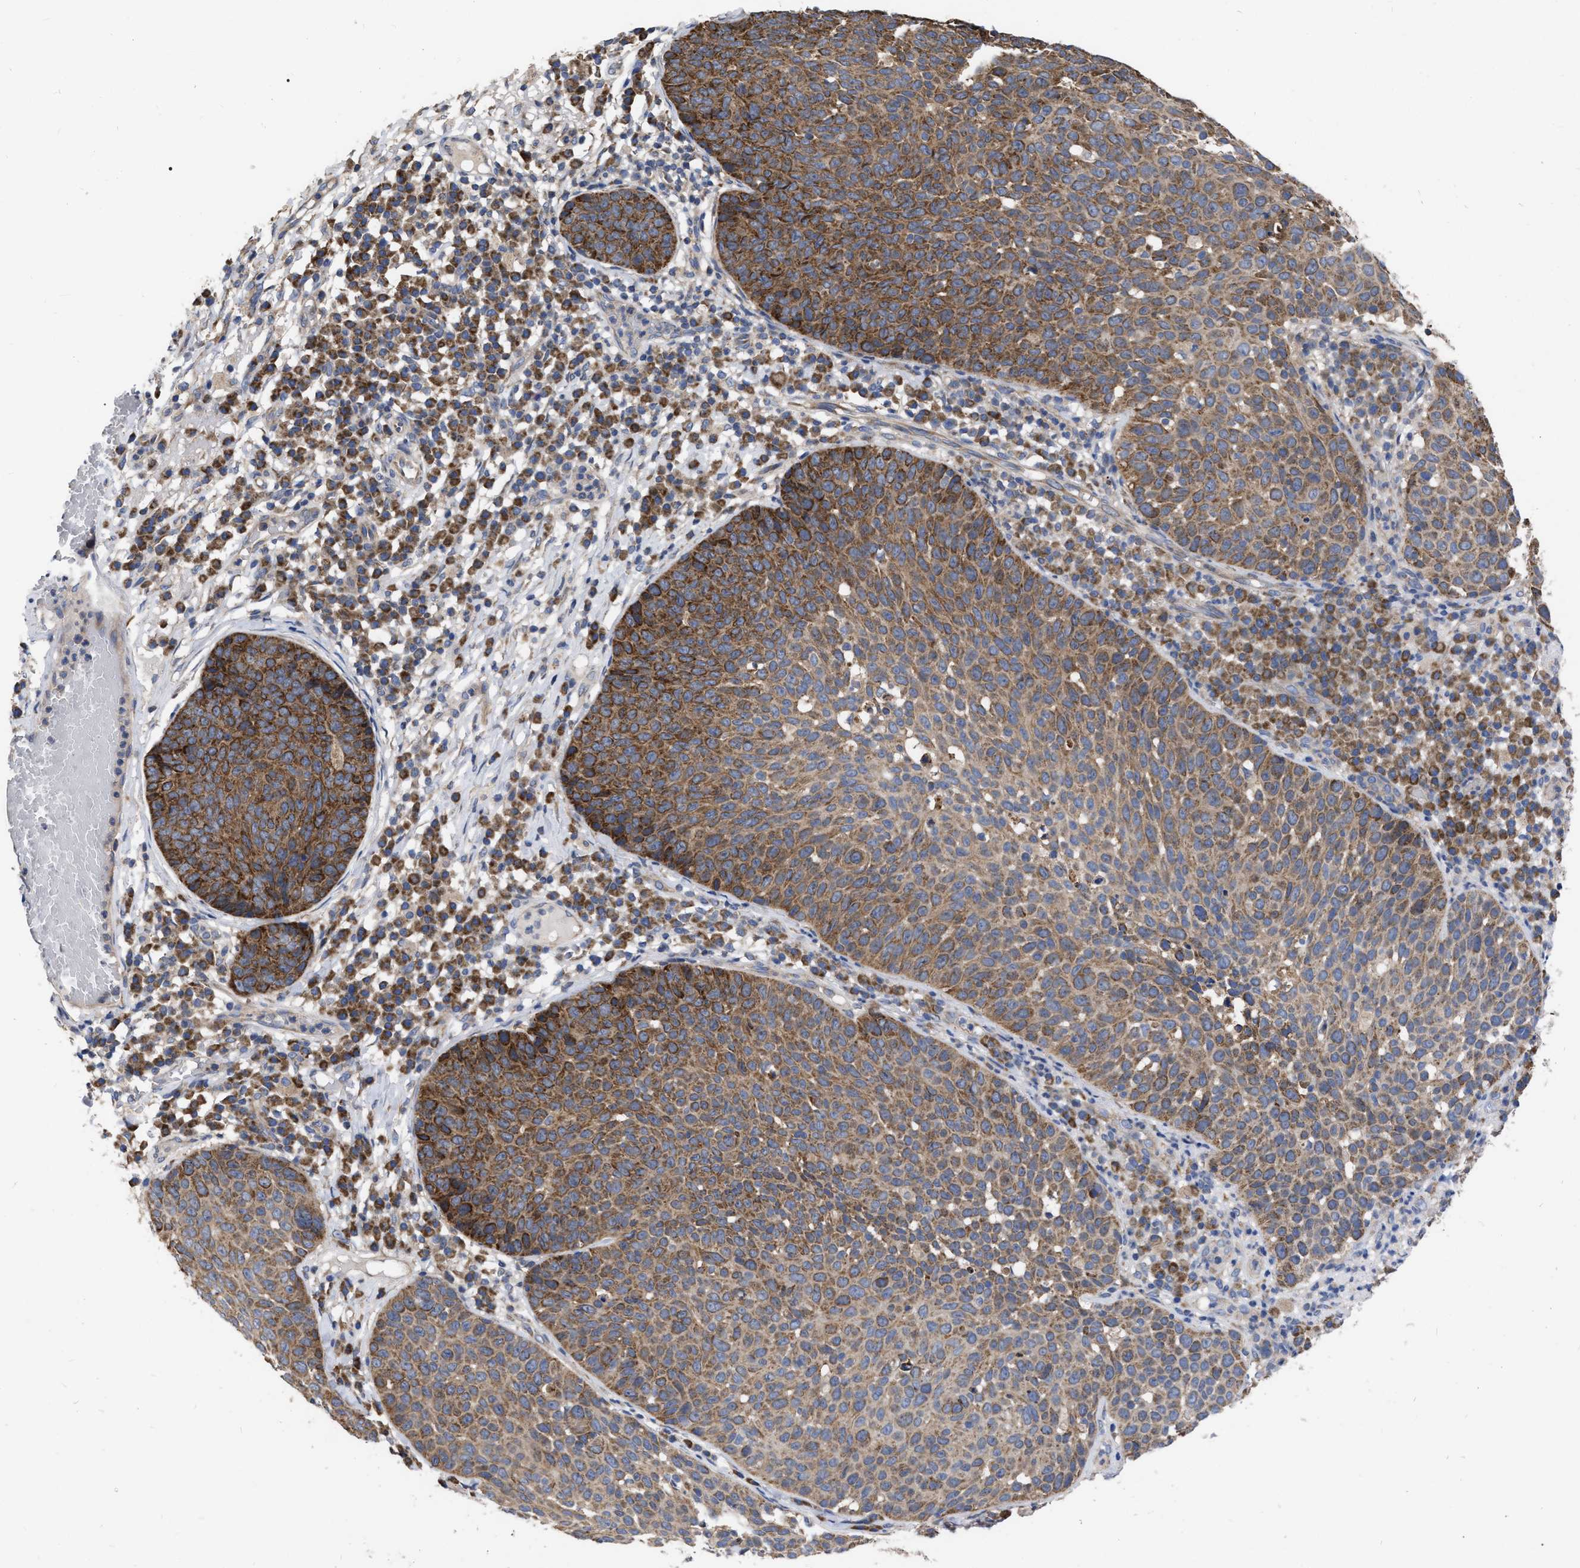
{"staining": {"intensity": "moderate", "quantity": ">75%", "location": "cytoplasmic/membranous"}, "tissue": "skin cancer", "cell_type": "Tumor cells", "image_type": "cancer", "snomed": [{"axis": "morphology", "description": "Squamous cell carcinoma in situ, NOS"}, {"axis": "morphology", "description": "Squamous cell carcinoma, NOS"}, {"axis": "topography", "description": "Skin"}], "caption": "High-magnification brightfield microscopy of skin cancer (squamous cell carcinoma in situ) stained with DAB (3,3'-diaminobenzidine) (brown) and counterstained with hematoxylin (blue). tumor cells exhibit moderate cytoplasmic/membranous expression is present in approximately>75% of cells.", "gene": "CDKN2C", "patient": {"sex": "male", "age": 93}}